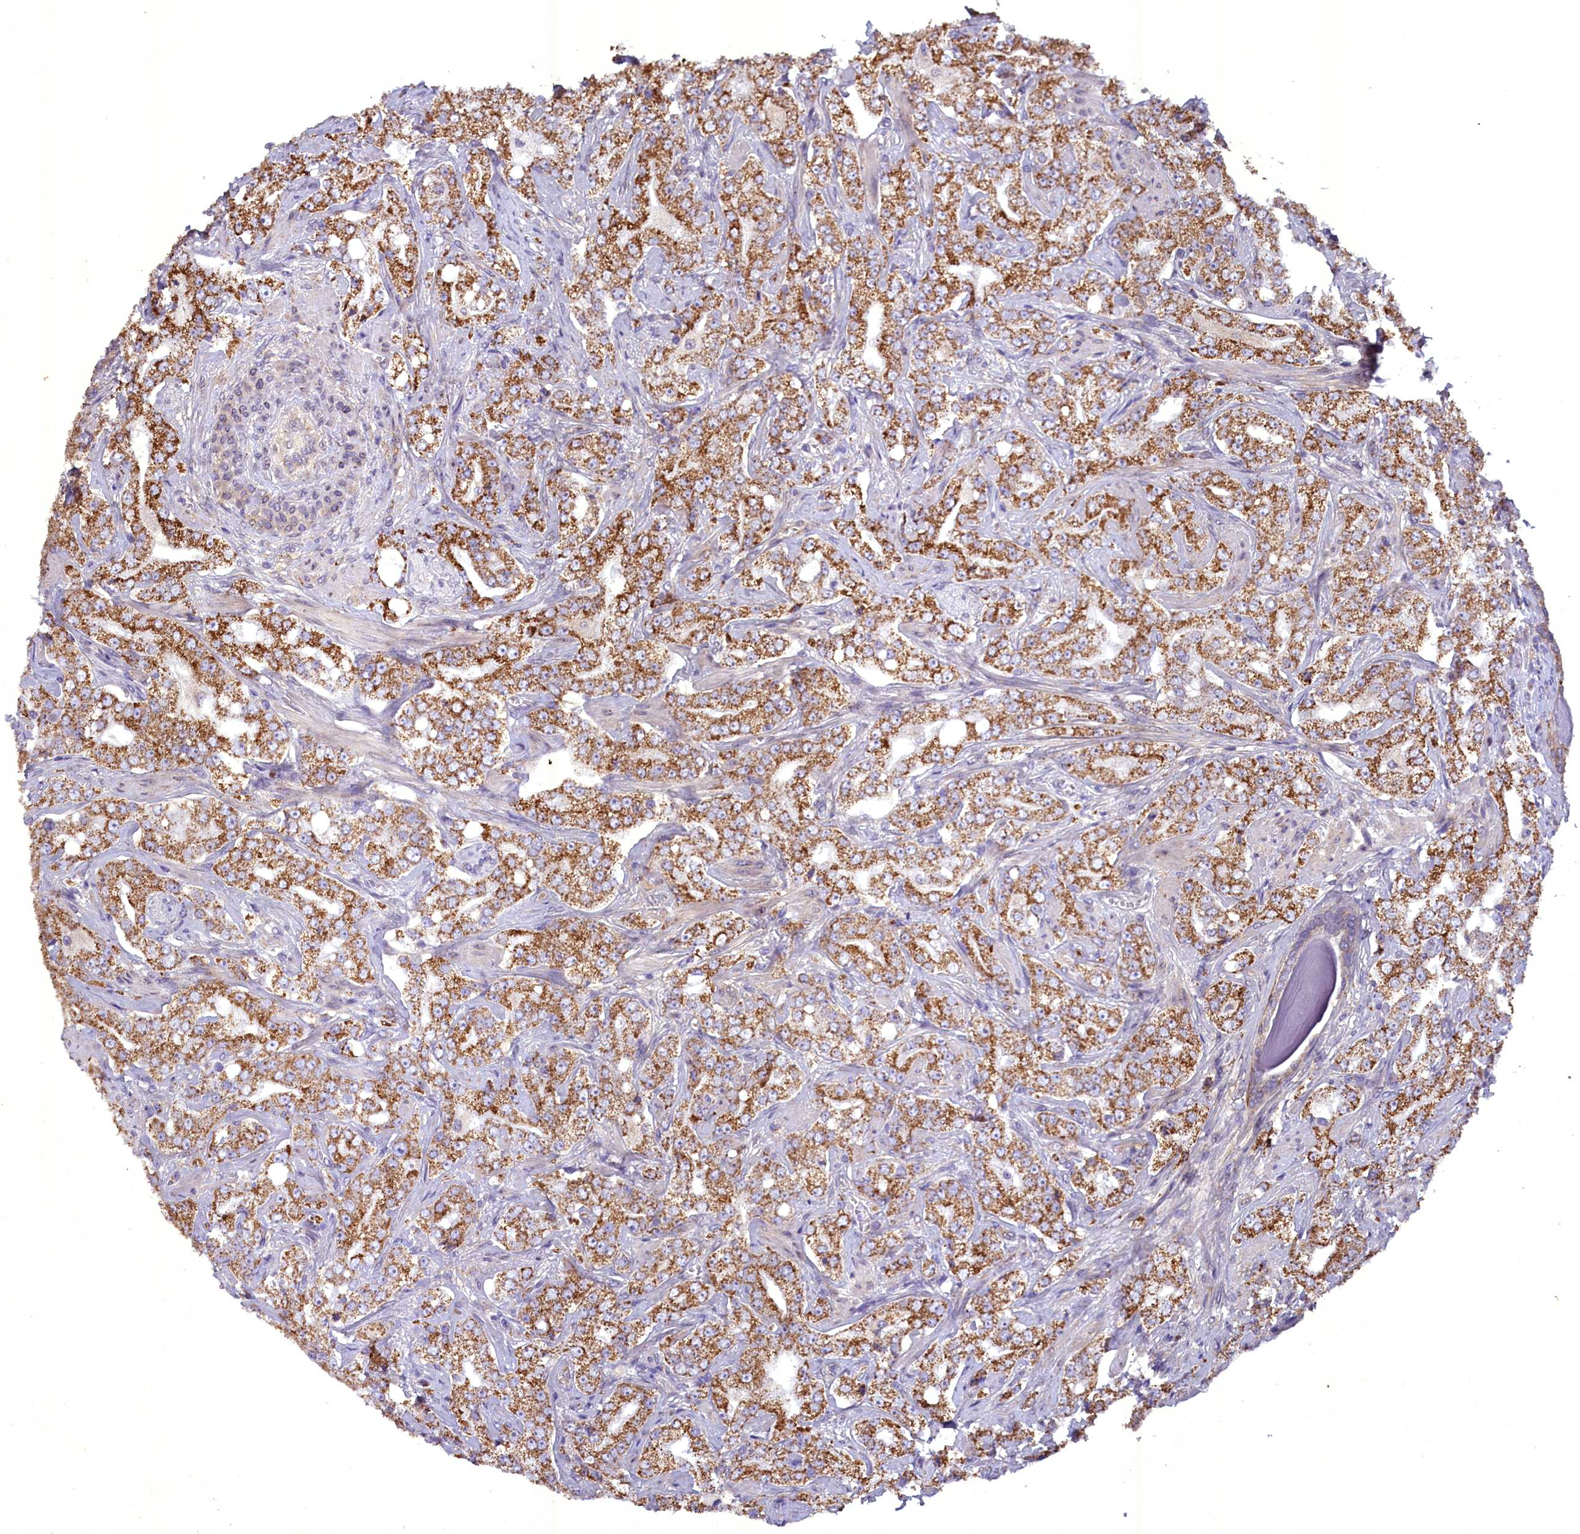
{"staining": {"intensity": "moderate", "quantity": ">75%", "location": "cytoplasmic/membranous"}, "tissue": "prostate cancer", "cell_type": "Tumor cells", "image_type": "cancer", "snomed": [{"axis": "morphology", "description": "Adenocarcinoma, Low grade"}, {"axis": "topography", "description": "Prostate"}], "caption": "About >75% of tumor cells in low-grade adenocarcinoma (prostate) exhibit moderate cytoplasmic/membranous protein expression as visualized by brown immunohistochemical staining.", "gene": "ACAD8", "patient": {"sex": "male", "age": 67}}